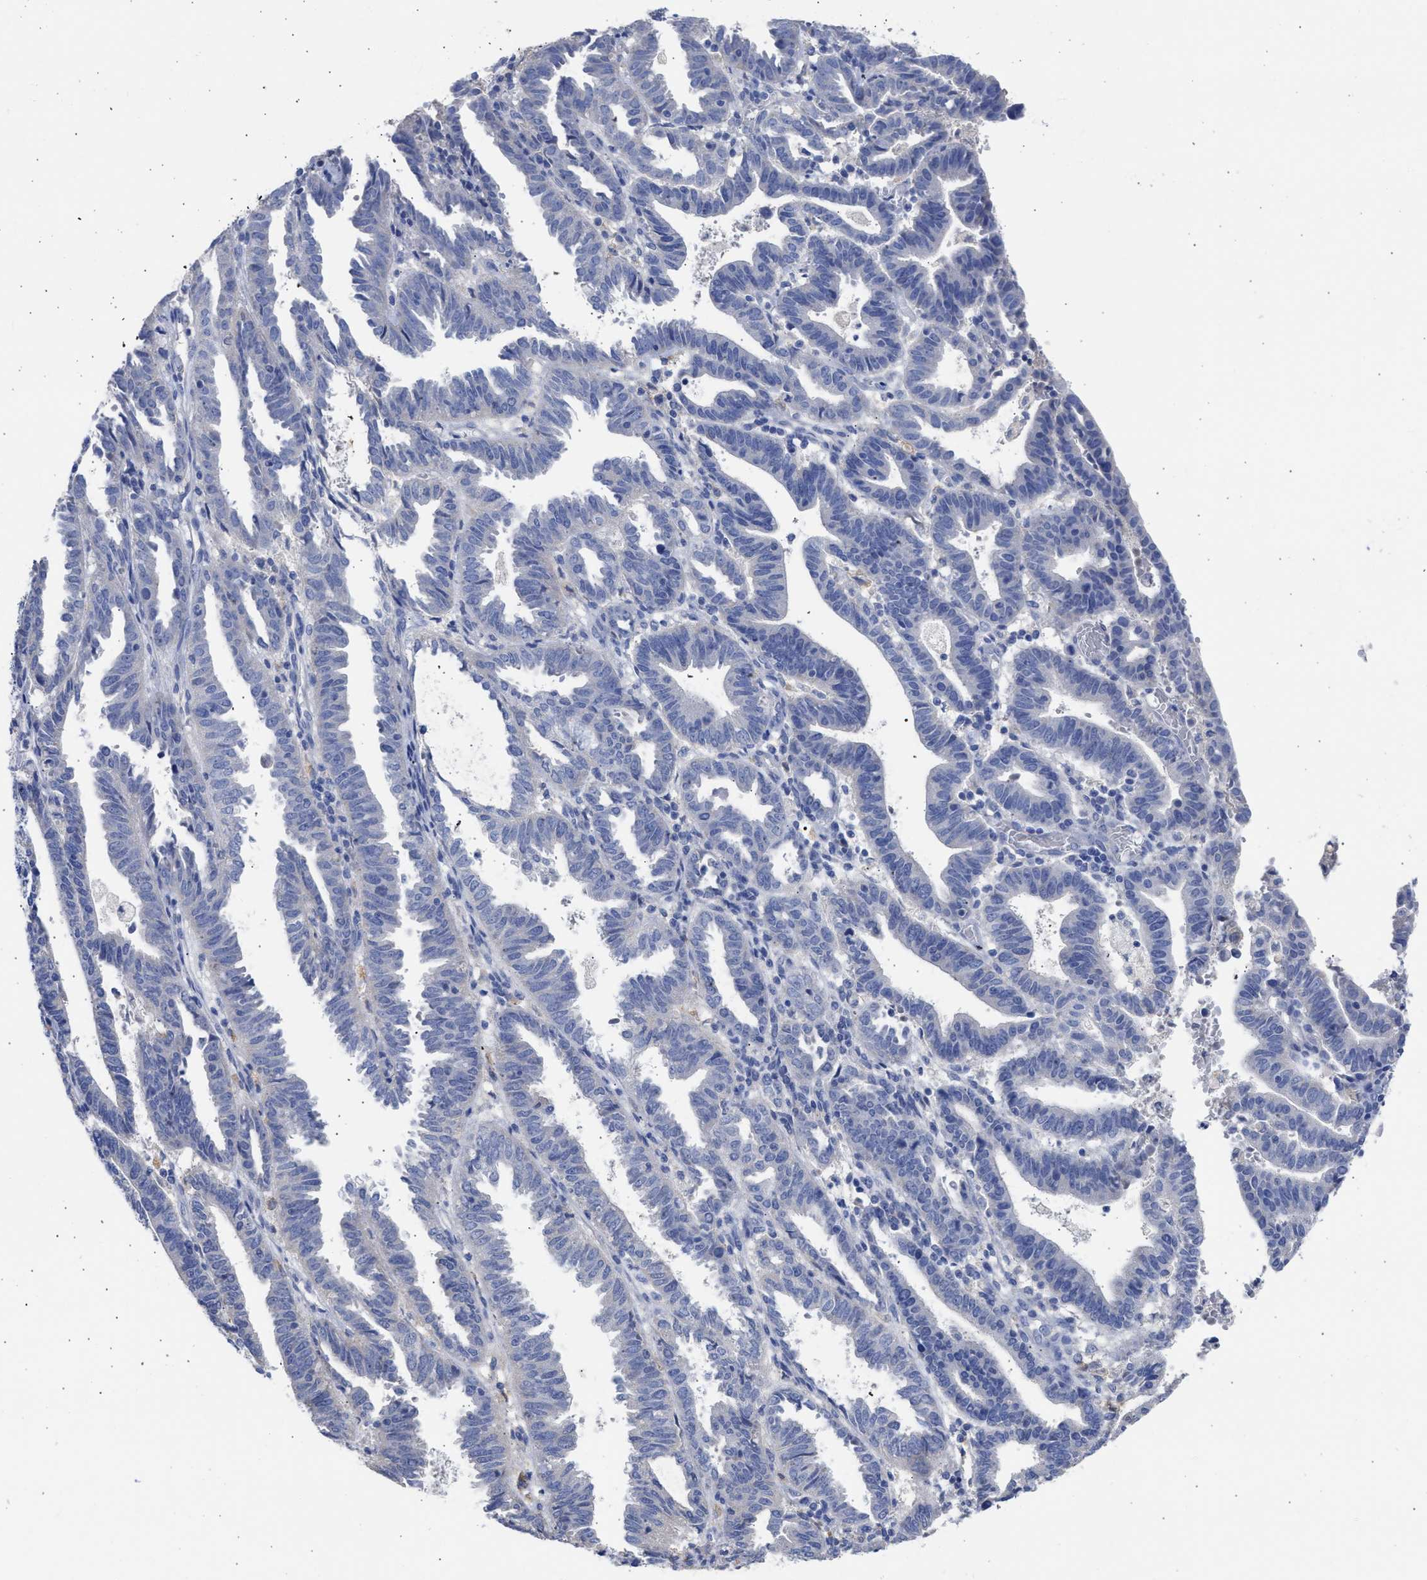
{"staining": {"intensity": "negative", "quantity": "none", "location": "none"}, "tissue": "endometrial cancer", "cell_type": "Tumor cells", "image_type": "cancer", "snomed": [{"axis": "morphology", "description": "Adenocarcinoma, NOS"}, {"axis": "topography", "description": "Uterus"}], "caption": "Protein analysis of endometrial cancer (adenocarcinoma) shows no significant positivity in tumor cells.", "gene": "RSPH1", "patient": {"sex": "female", "age": 83}}